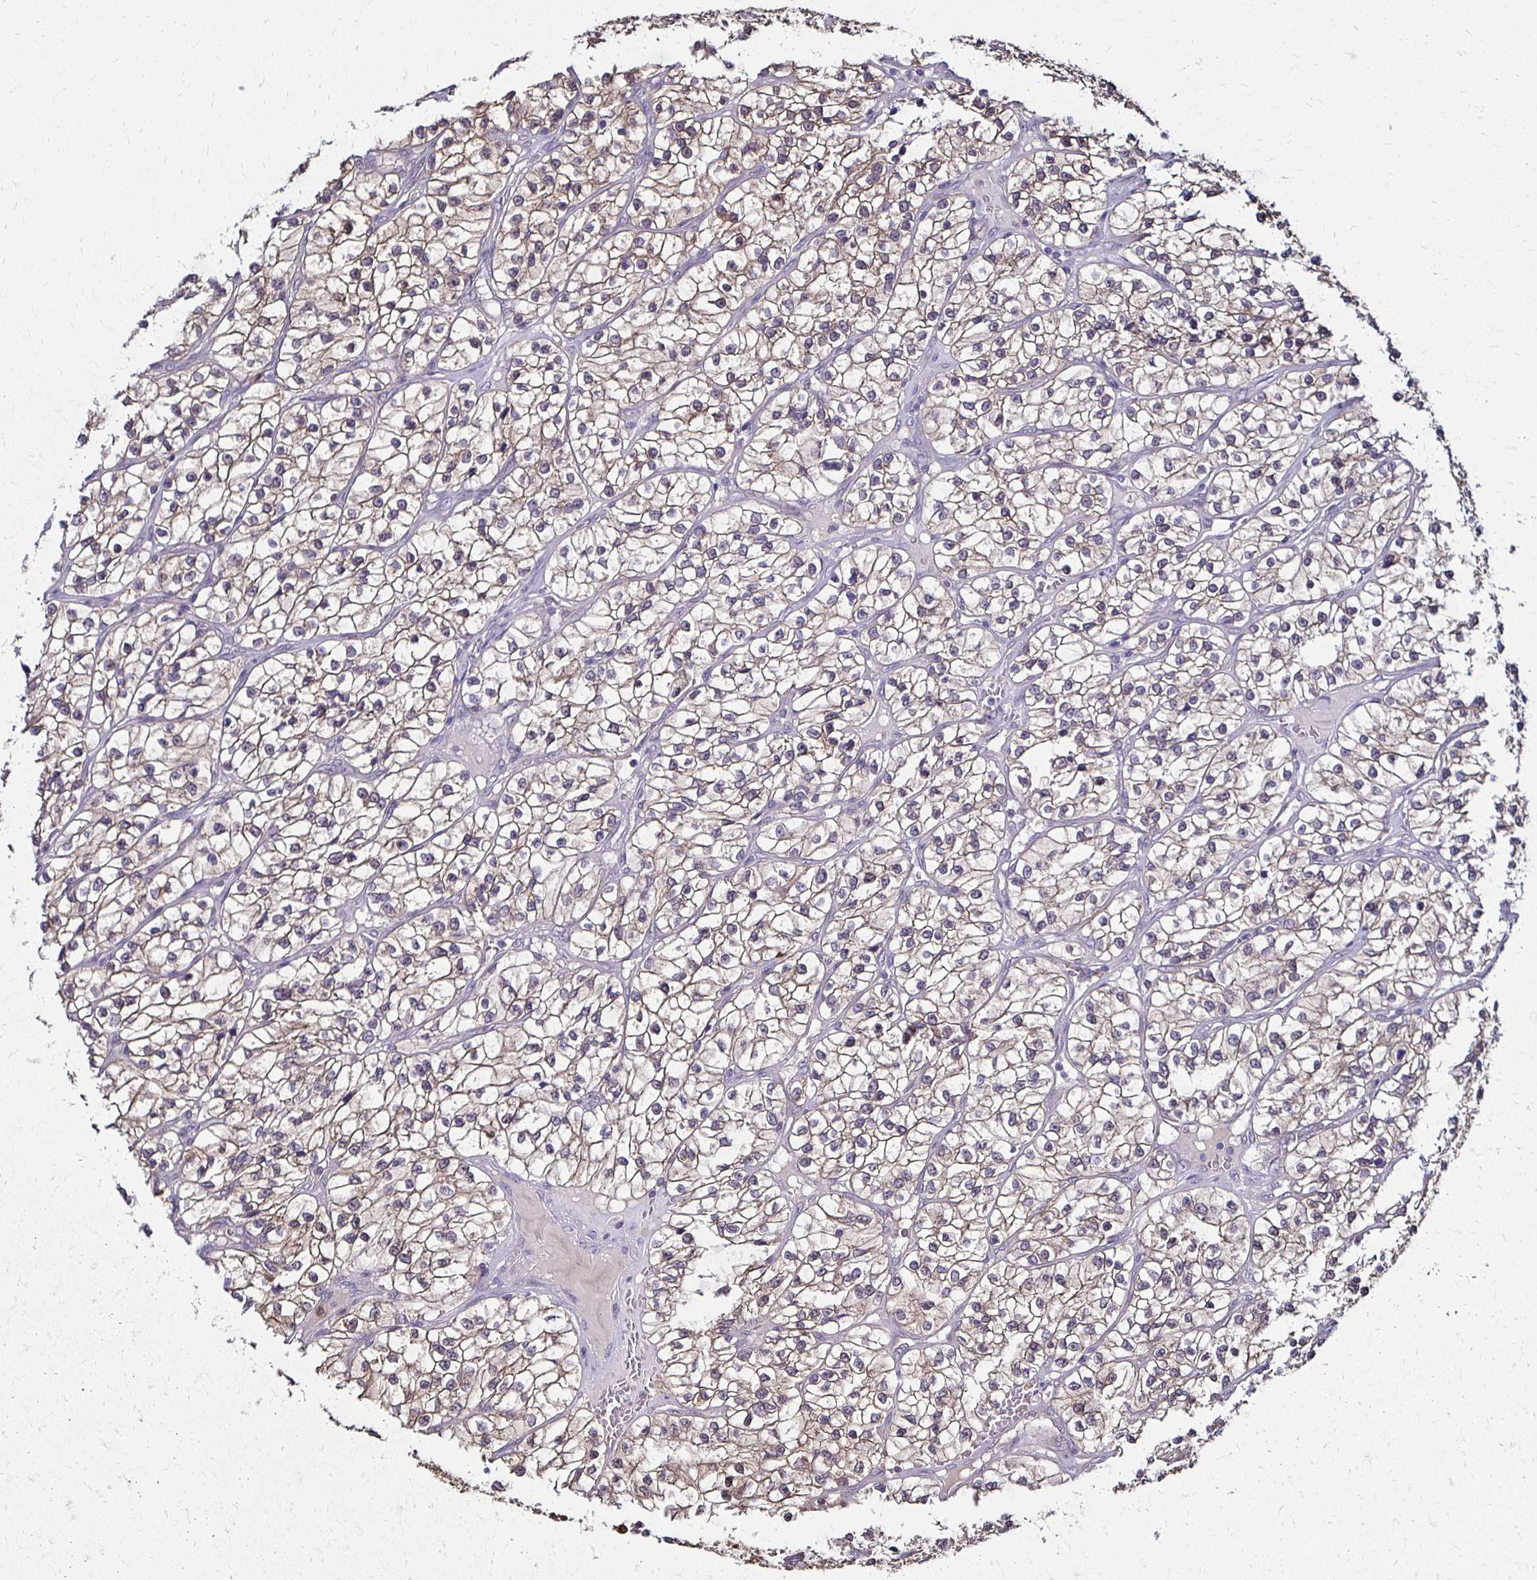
{"staining": {"intensity": "weak", "quantity": "25%-75%", "location": "cytoplasmic/membranous"}, "tissue": "renal cancer", "cell_type": "Tumor cells", "image_type": "cancer", "snomed": [{"axis": "morphology", "description": "Adenocarcinoma, NOS"}, {"axis": "topography", "description": "Kidney"}], "caption": "The micrograph displays a brown stain indicating the presence of a protein in the cytoplasmic/membranous of tumor cells in renal adenocarcinoma.", "gene": "TXN", "patient": {"sex": "female", "age": 57}}